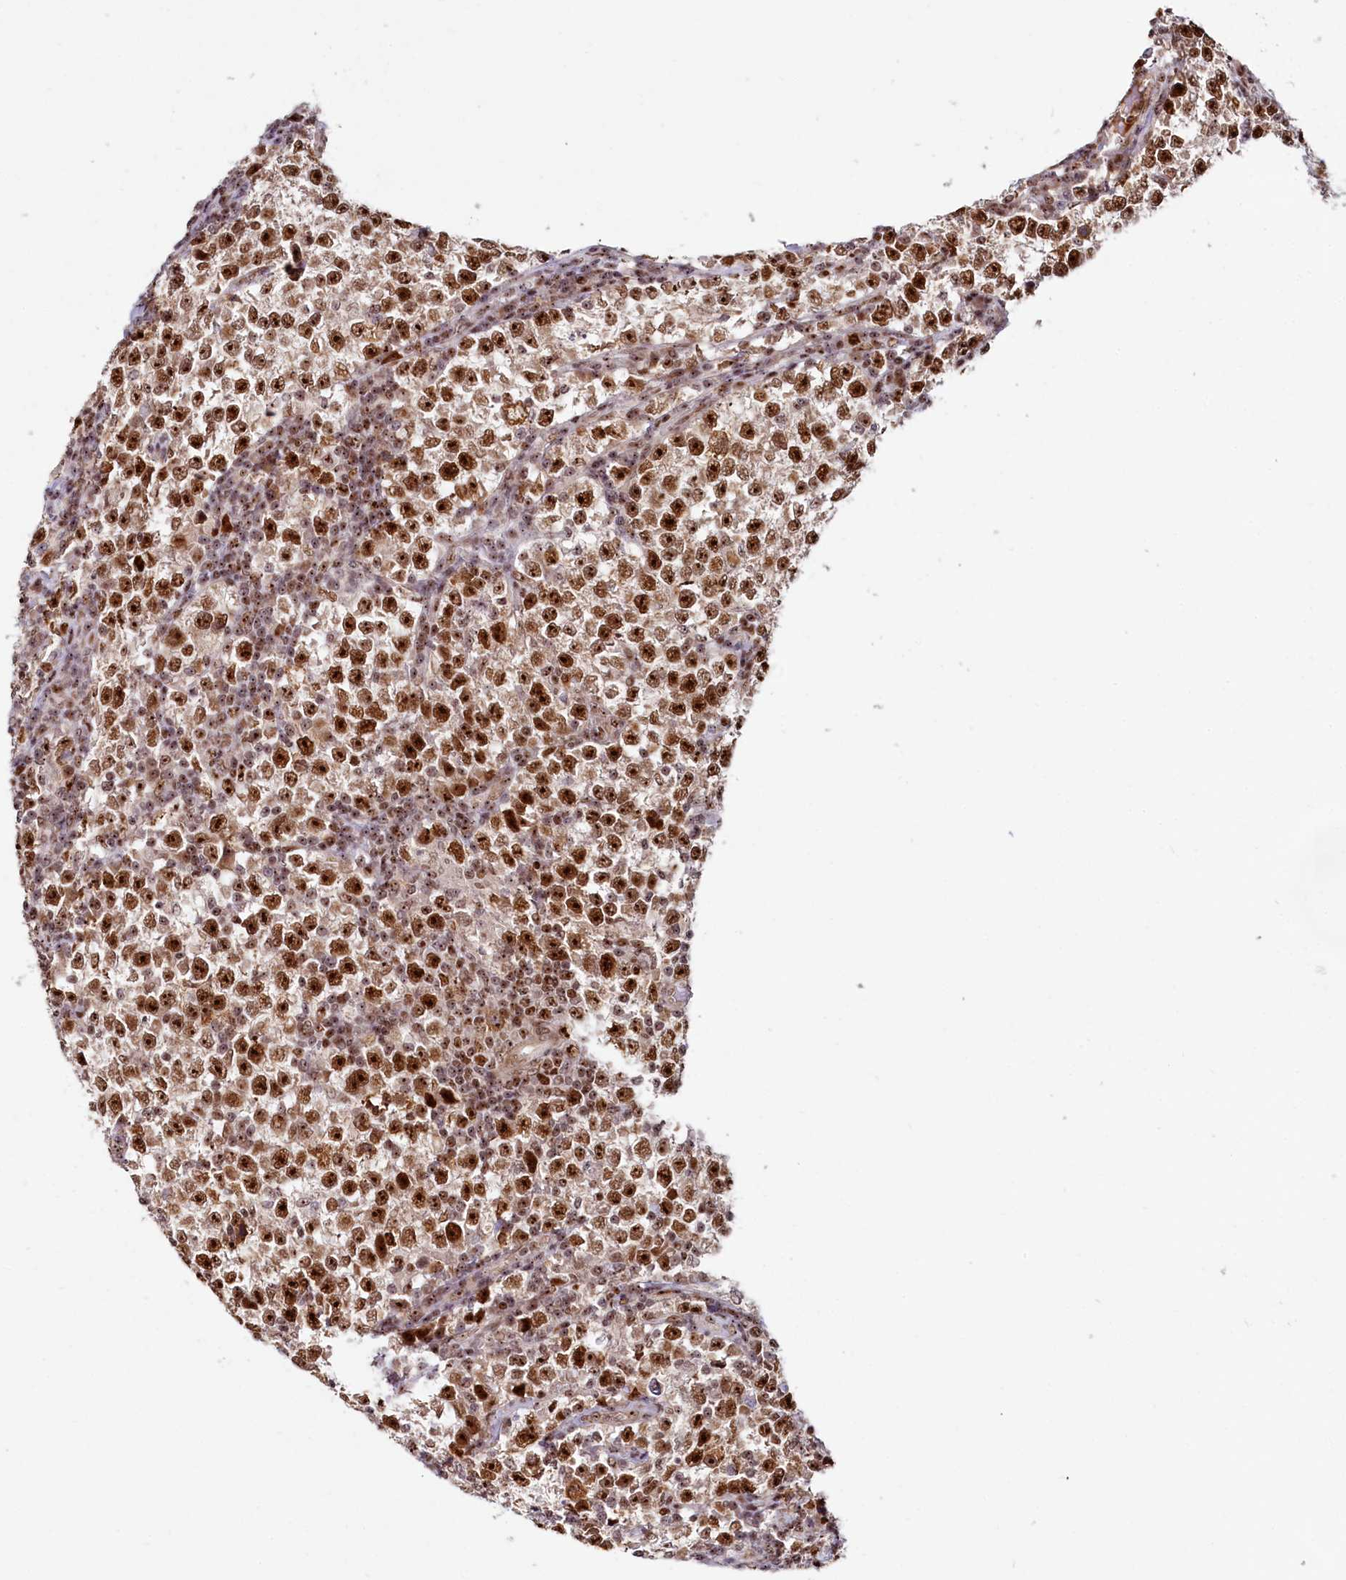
{"staining": {"intensity": "strong", "quantity": ">75%", "location": "nuclear"}, "tissue": "testis cancer", "cell_type": "Tumor cells", "image_type": "cancer", "snomed": [{"axis": "morphology", "description": "Normal tissue, NOS"}, {"axis": "morphology", "description": "Seminoma, NOS"}, {"axis": "topography", "description": "Testis"}], "caption": "Immunohistochemical staining of testis cancer exhibits strong nuclear protein expression in approximately >75% of tumor cells.", "gene": "TCOF1", "patient": {"sex": "male", "age": 43}}